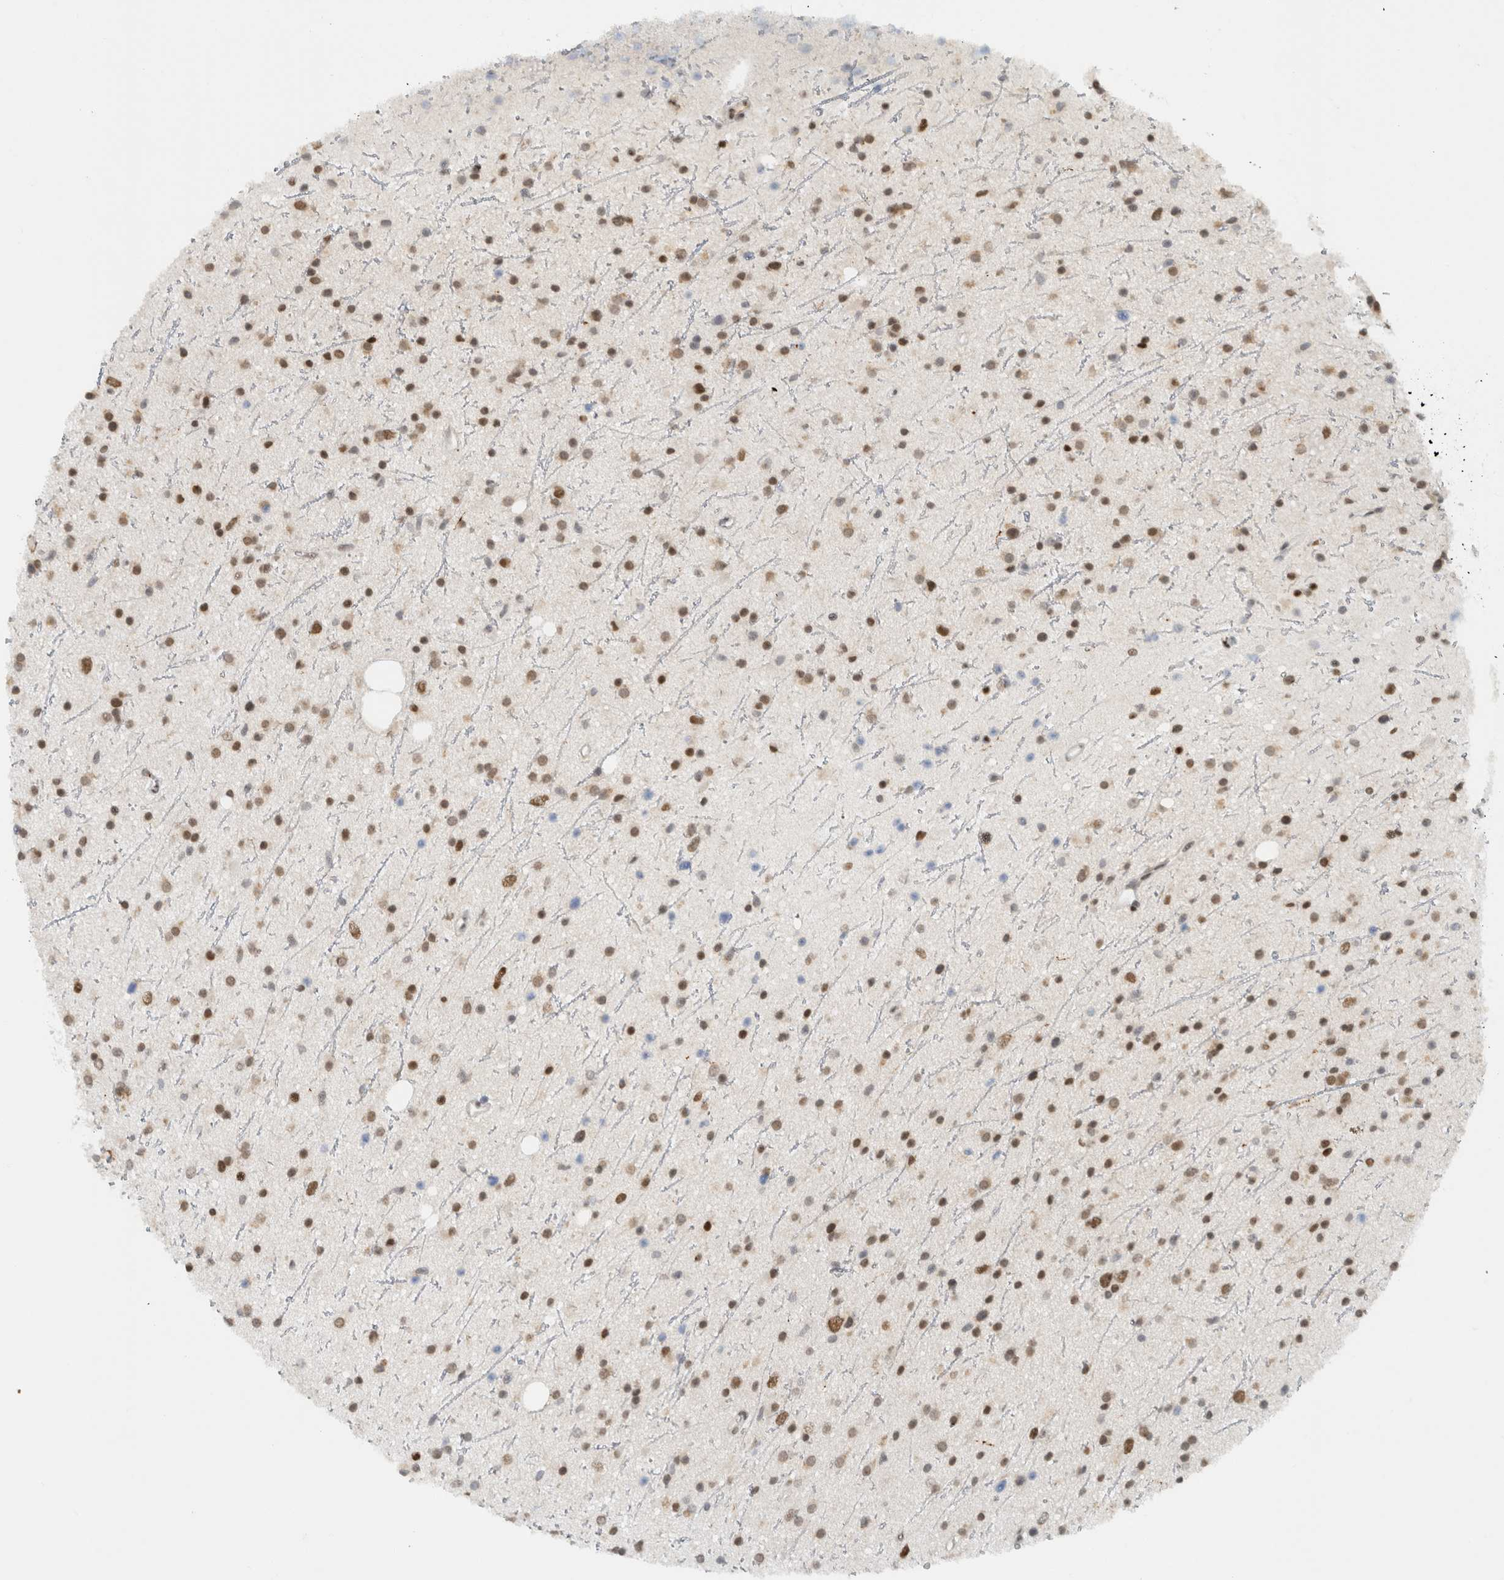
{"staining": {"intensity": "moderate", "quantity": ">75%", "location": "nuclear"}, "tissue": "glioma", "cell_type": "Tumor cells", "image_type": "cancer", "snomed": [{"axis": "morphology", "description": "Glioma, malignant, Low grade"}, {"axis": "topography", "description": "Cerebral cortex"}], "caption": "Tumor cells reveal medium levels of moderate nuclear staining in approximately >75% of cells in human malignant glioma (low-grade).", "gene": "HNRNPR", "patient": {"sex": "female", "age": 39}}